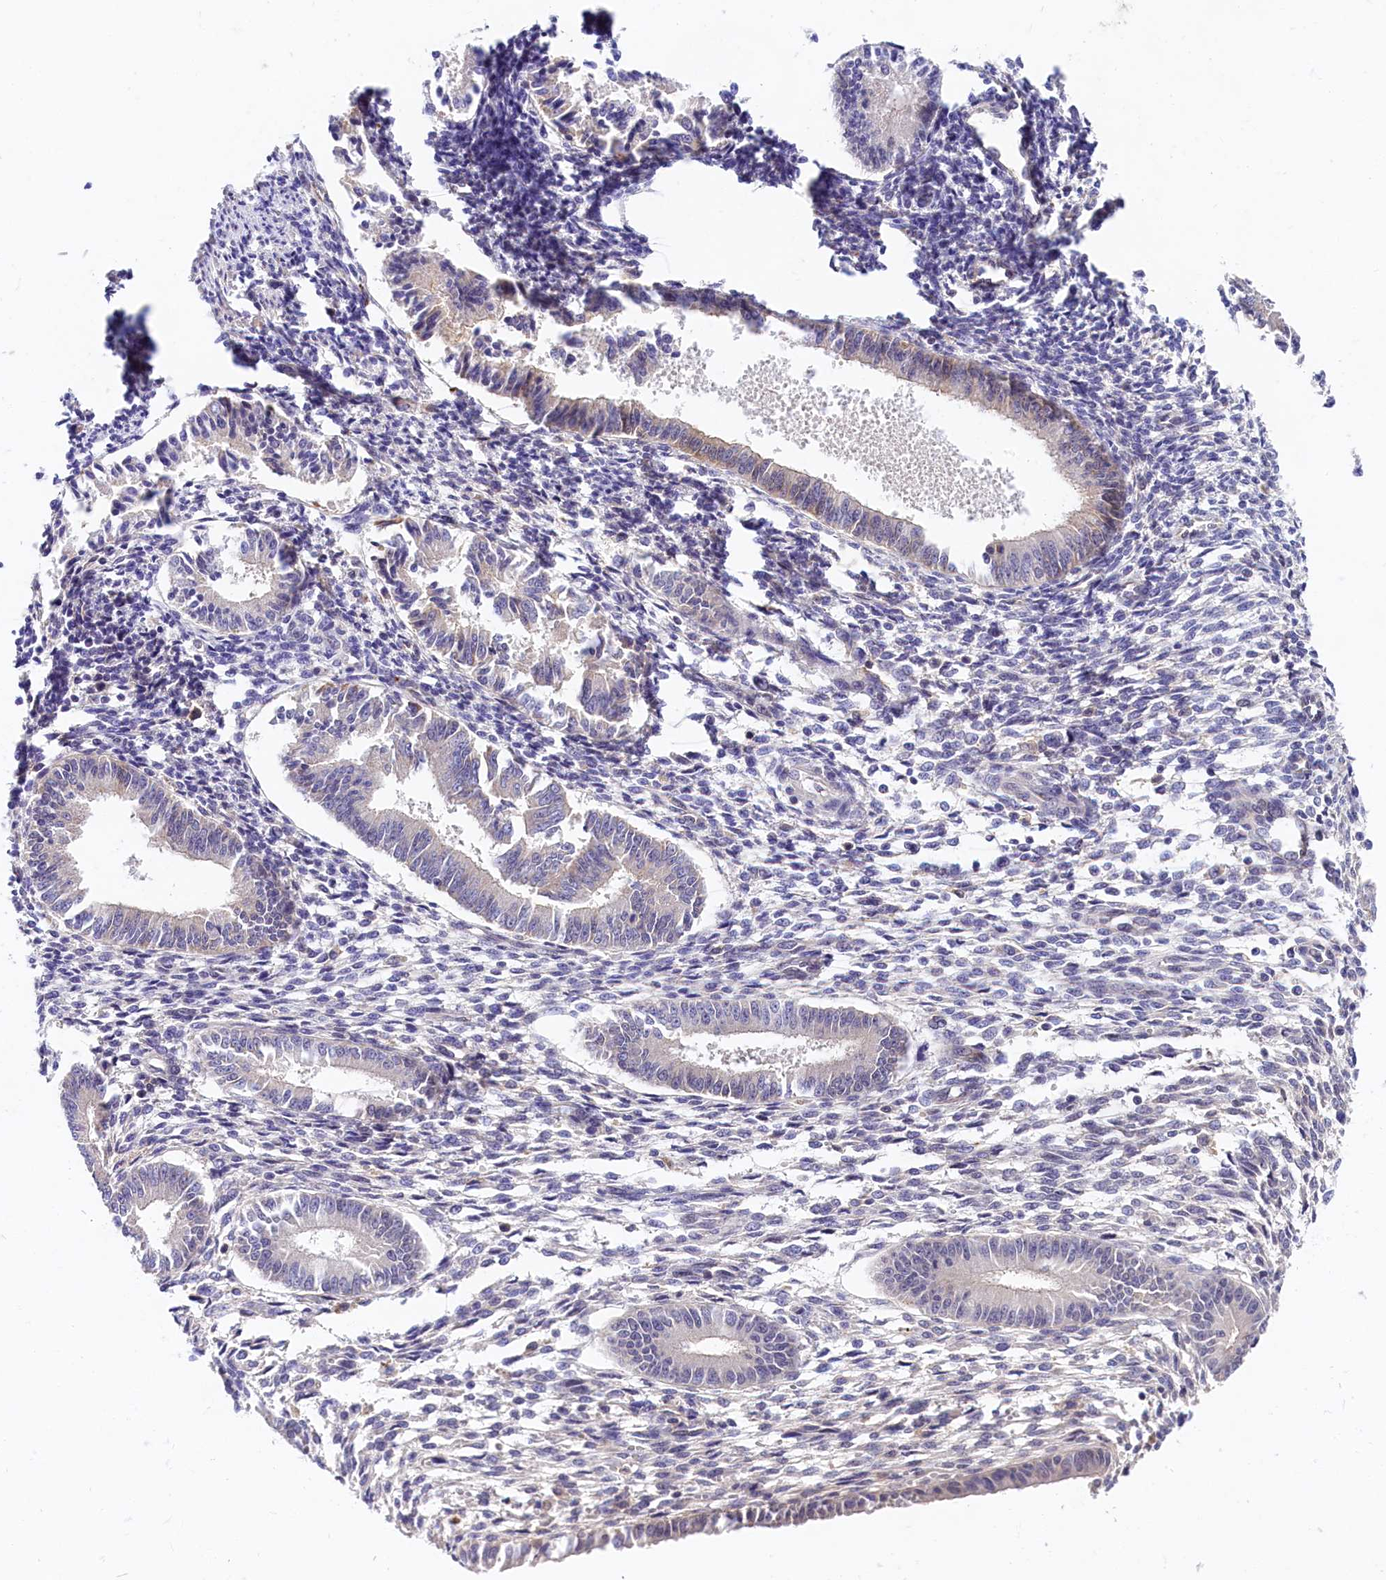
{"staining": {"intensity": "negative", "quantity": "none", "location": "none"}, "tissue": "endometrium", "cell_type": "Cells in endometrial stroma", "image_type": "normal", "snomed": [{"axis": "morphology", "description": "Normal tissue, NOS"}, {"axis": "topography", "description": "Uterus"}, {"axis": "topography", "description": "Endometrium"}], "caption": "IHC image of normal endometrium: human endometrium stained with DAB reveals no significant protein positivity in cells in endometrial stroma. (Stains: DAB immunohistochemistry with hematoxylin counter stain, Microscopy: brightfield microscopy at high magnification).", "gene": "OAS3", "patient": {"sex": "female", "age": 48}}